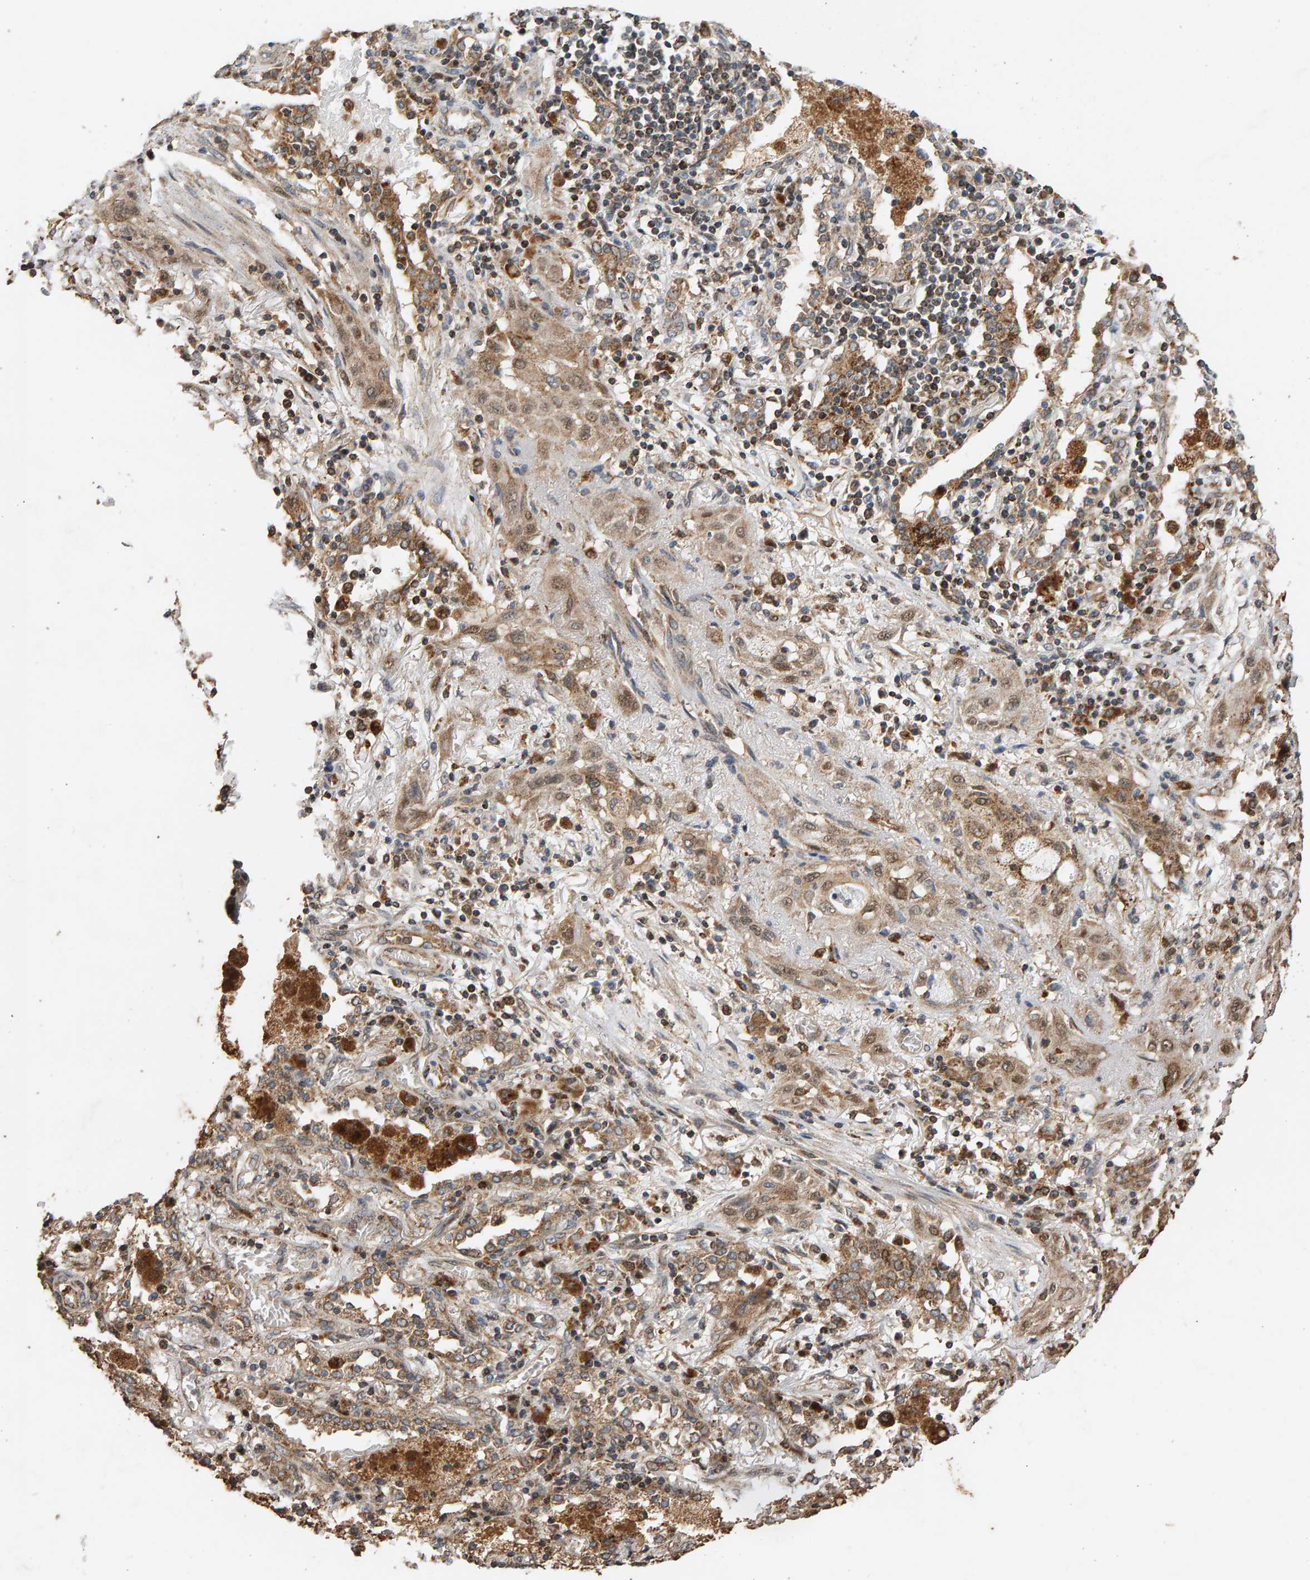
{"staining": {"intensity": "moderate", "quantity": ">75%", "location": "cytoplasmic/membranous,nuclear"}, "tissue": "lung cancer", "cell_type": "Tumor cells", "image_type": "cancer", "snomed": [{"axis": "morphology", "description": "Squamous cell carcinoma, NOS"}, {"axis": "topography", "description": "Lung"}], "caption": "Brown immunohistochemical staining in squamous cell carcinoma (lung) exhibits moderate cytoplasmic/membranous and nuclear positivity in approximately >75% of tumor cells.", "gene": "GSTK1", "patient": {"sex": "female", "age": 47}}